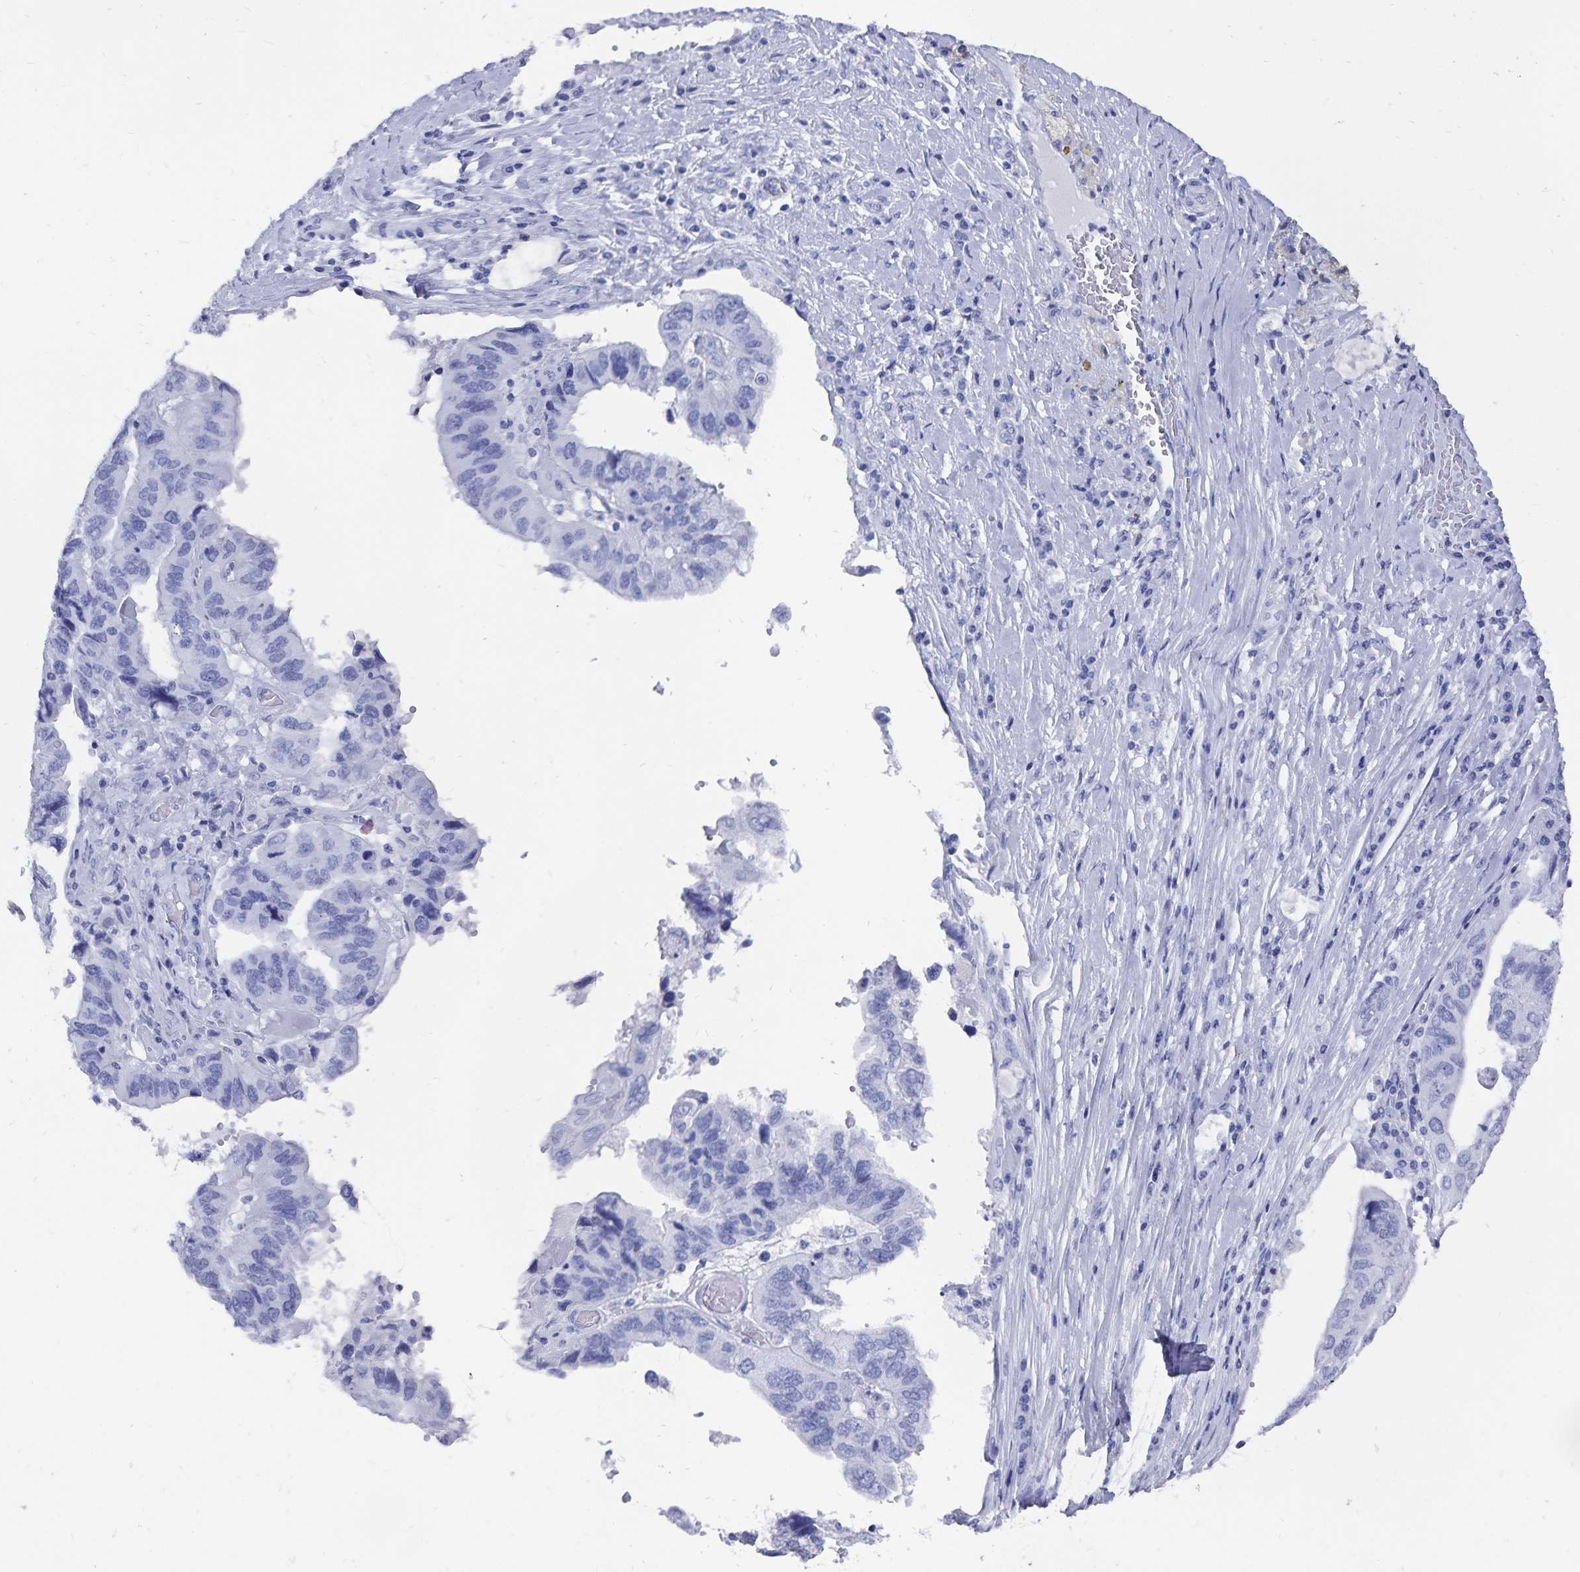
{"staining": {"intensity": "negative", "quantity": "none", "location": "none"}, "tissue": "ovarian cancer", "cell_type": "Tumor cells", "image_type": "cancer", "snomed": [{"axis": "morphology", "description": "Cystadenocarcinoma, serous, NOS"}, {"axis": "topography", "description": "Ovary"}], "caption": "This is a micrograph of immunohistochemistry staining of ovarian cancer (serous cystadenocarcinoma), which shows no positivity in tumor cells.", "gene": "ADH1A", "patient": {"sex": "female", "age": 79}}